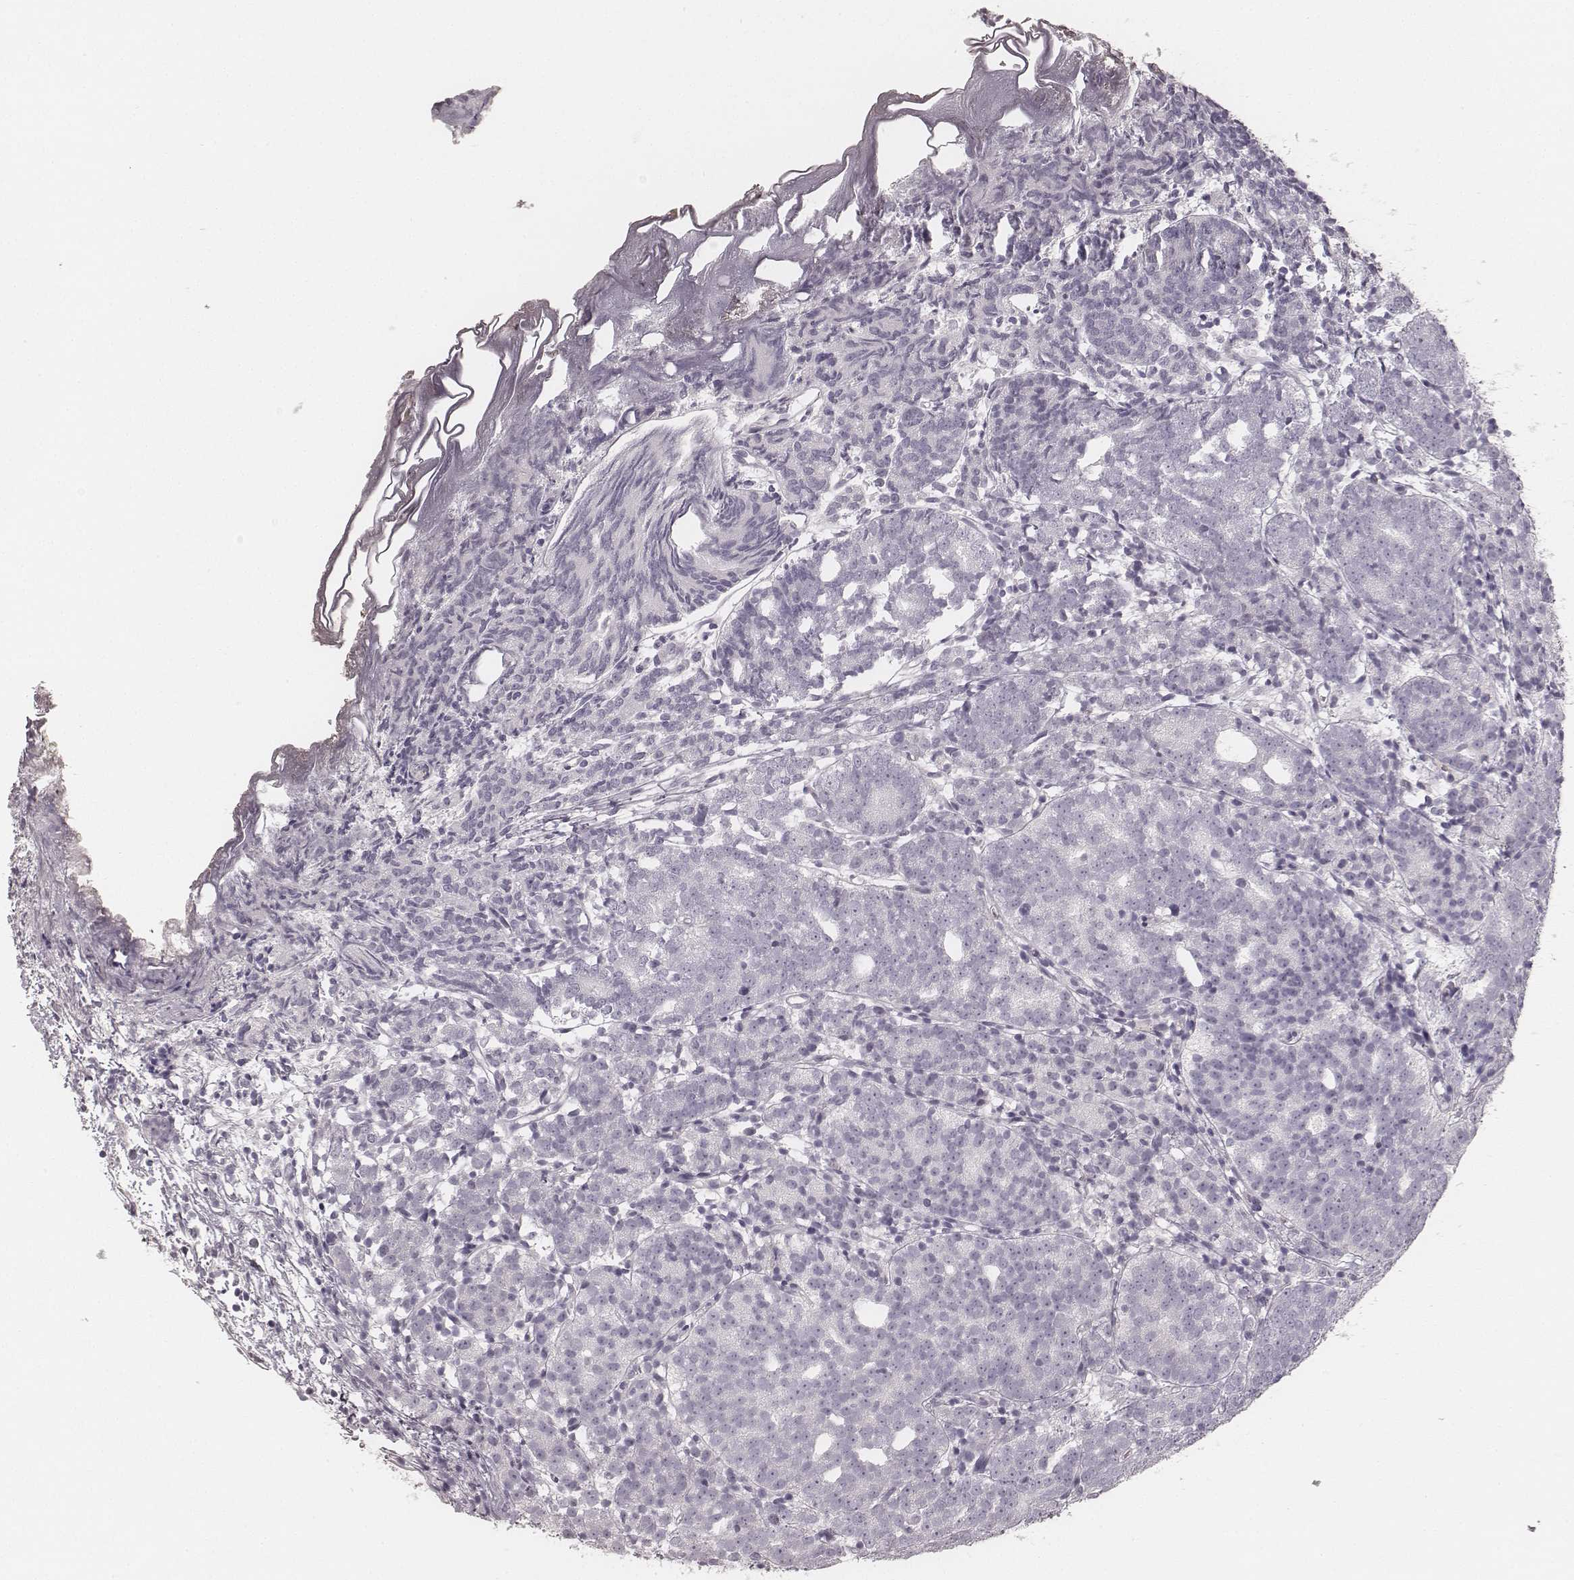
{"staining": {"intensity": "negative", "quantity": "none", "location": "none"}, "tissue": "prostate cancer", "cell_type": "Tumor cells", "image_type": "cancer", "snomed": [{"axis": "morphology", "description": "Adenocarcinoma, High grade"}, {"axis": "topography", "description": "Prostate"}], "caption": "Immunohistochemistry micrograph of neoplastic tissue: high-grade adenocarcinoma (prostate) stained with DAB (3,3'-diaminobenzidine) displays no significant protein expression in tumor cells. (DAB (3,3'-diaminobenzidine) immunohistochemistry, high magnification).", "gene": "KRT31", "patient": {"sex": "male", "age": 53}}